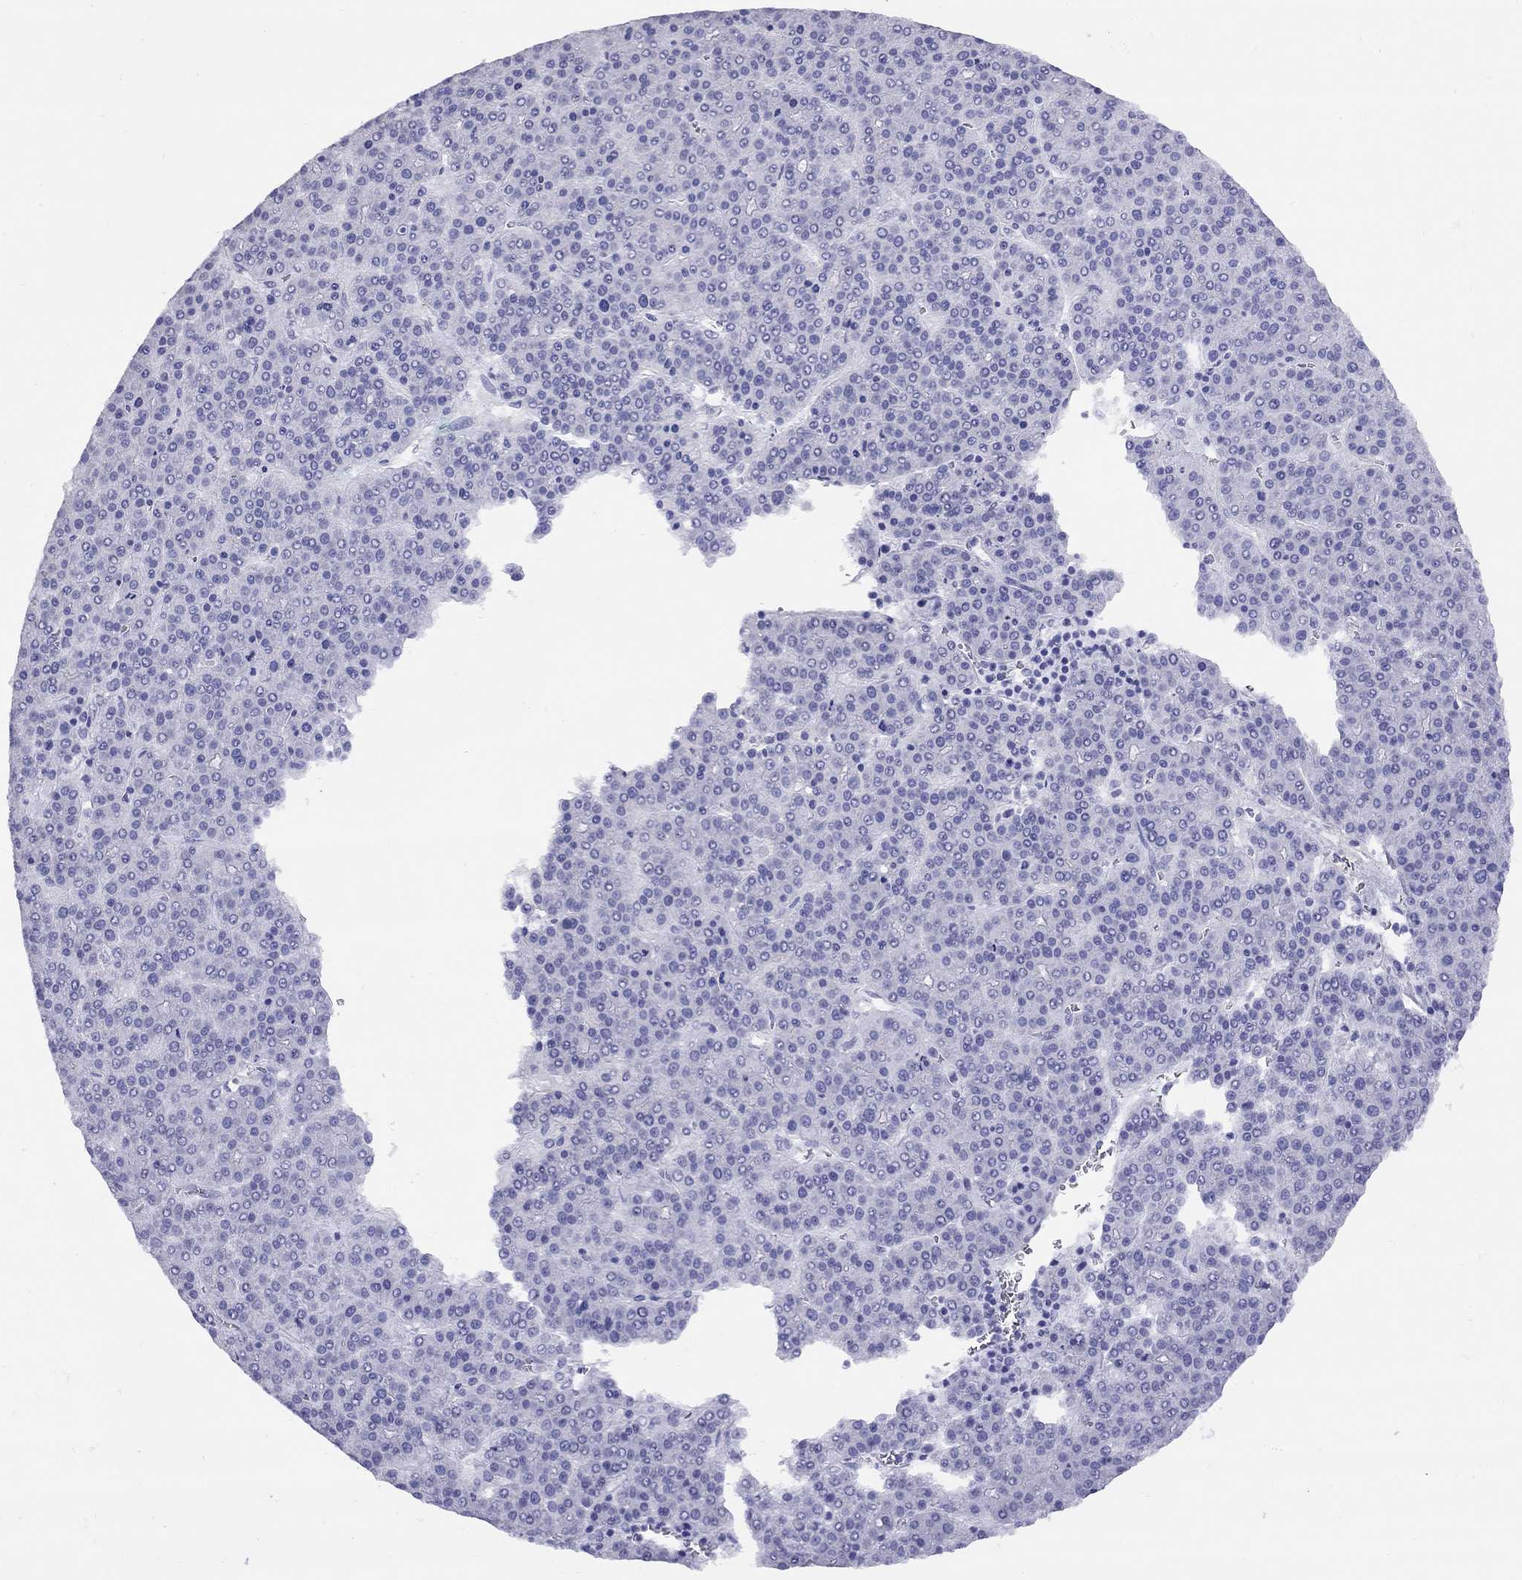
{"staining": {"intensity": "negative", "quantity": "none", "location": "none"}, "tissue": "liver cancer", "cell_type": "Tumor cells", "image_type": "cancer", "snomed": [{"axis": "morphology", "description": "Carcinoma, Hepatocellular, NOS"}, {"axis": "topography", "description": "Liver"}], "caption": "Immunohistochemistry (IHC) micrograph of human liver cancer (hepatocellular carcinoma) stained for a protein (brown), which displays no expression in tumor cells. (DAB immunohistochemistry with hematoxylin counter stain).", "gene": "GRIA2", "patient": {"sex": "female", "age": 58}}